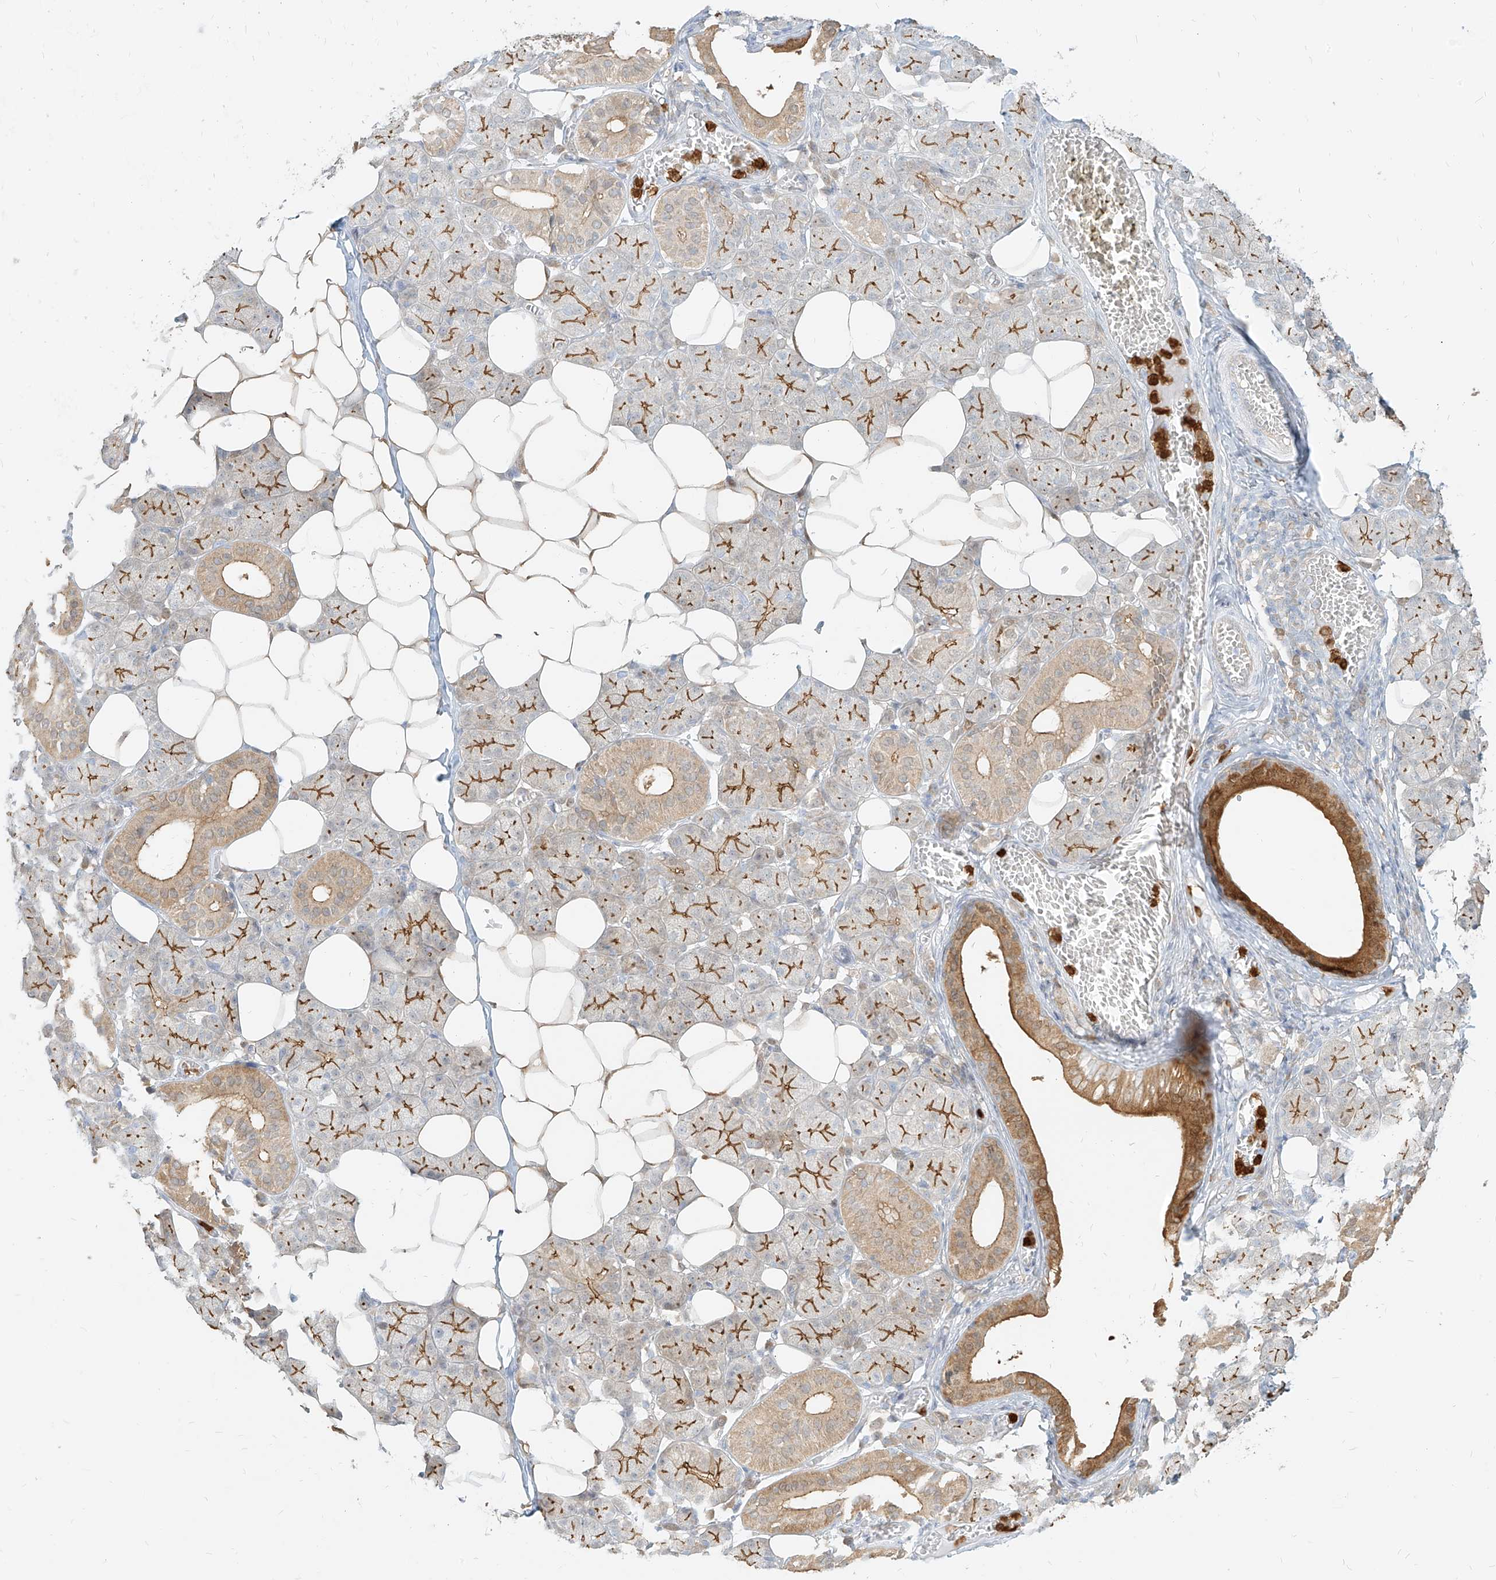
{"staining": {"intensity": "moderate", "quantity": "25%-75%", "location": "cytoplasmic/membranous"}, "tissue": "salivary gland", "cell_type": "Glandular cells", "image_type": "normal", "snomed": [{"axis": "morphology", "description": "Normal tissue, NOS"}, {"axis": "topography", "description": "Salivary gland"}], "caption": "Immunohistochemical staining of normal salivary gland shows 25%-75% levels of moderate cytoplasmic/membranous protein expression in approximately 25%-75% of glandular cells.", "gene": "PGD", "patient": {"sex": "female", "age": 33}}